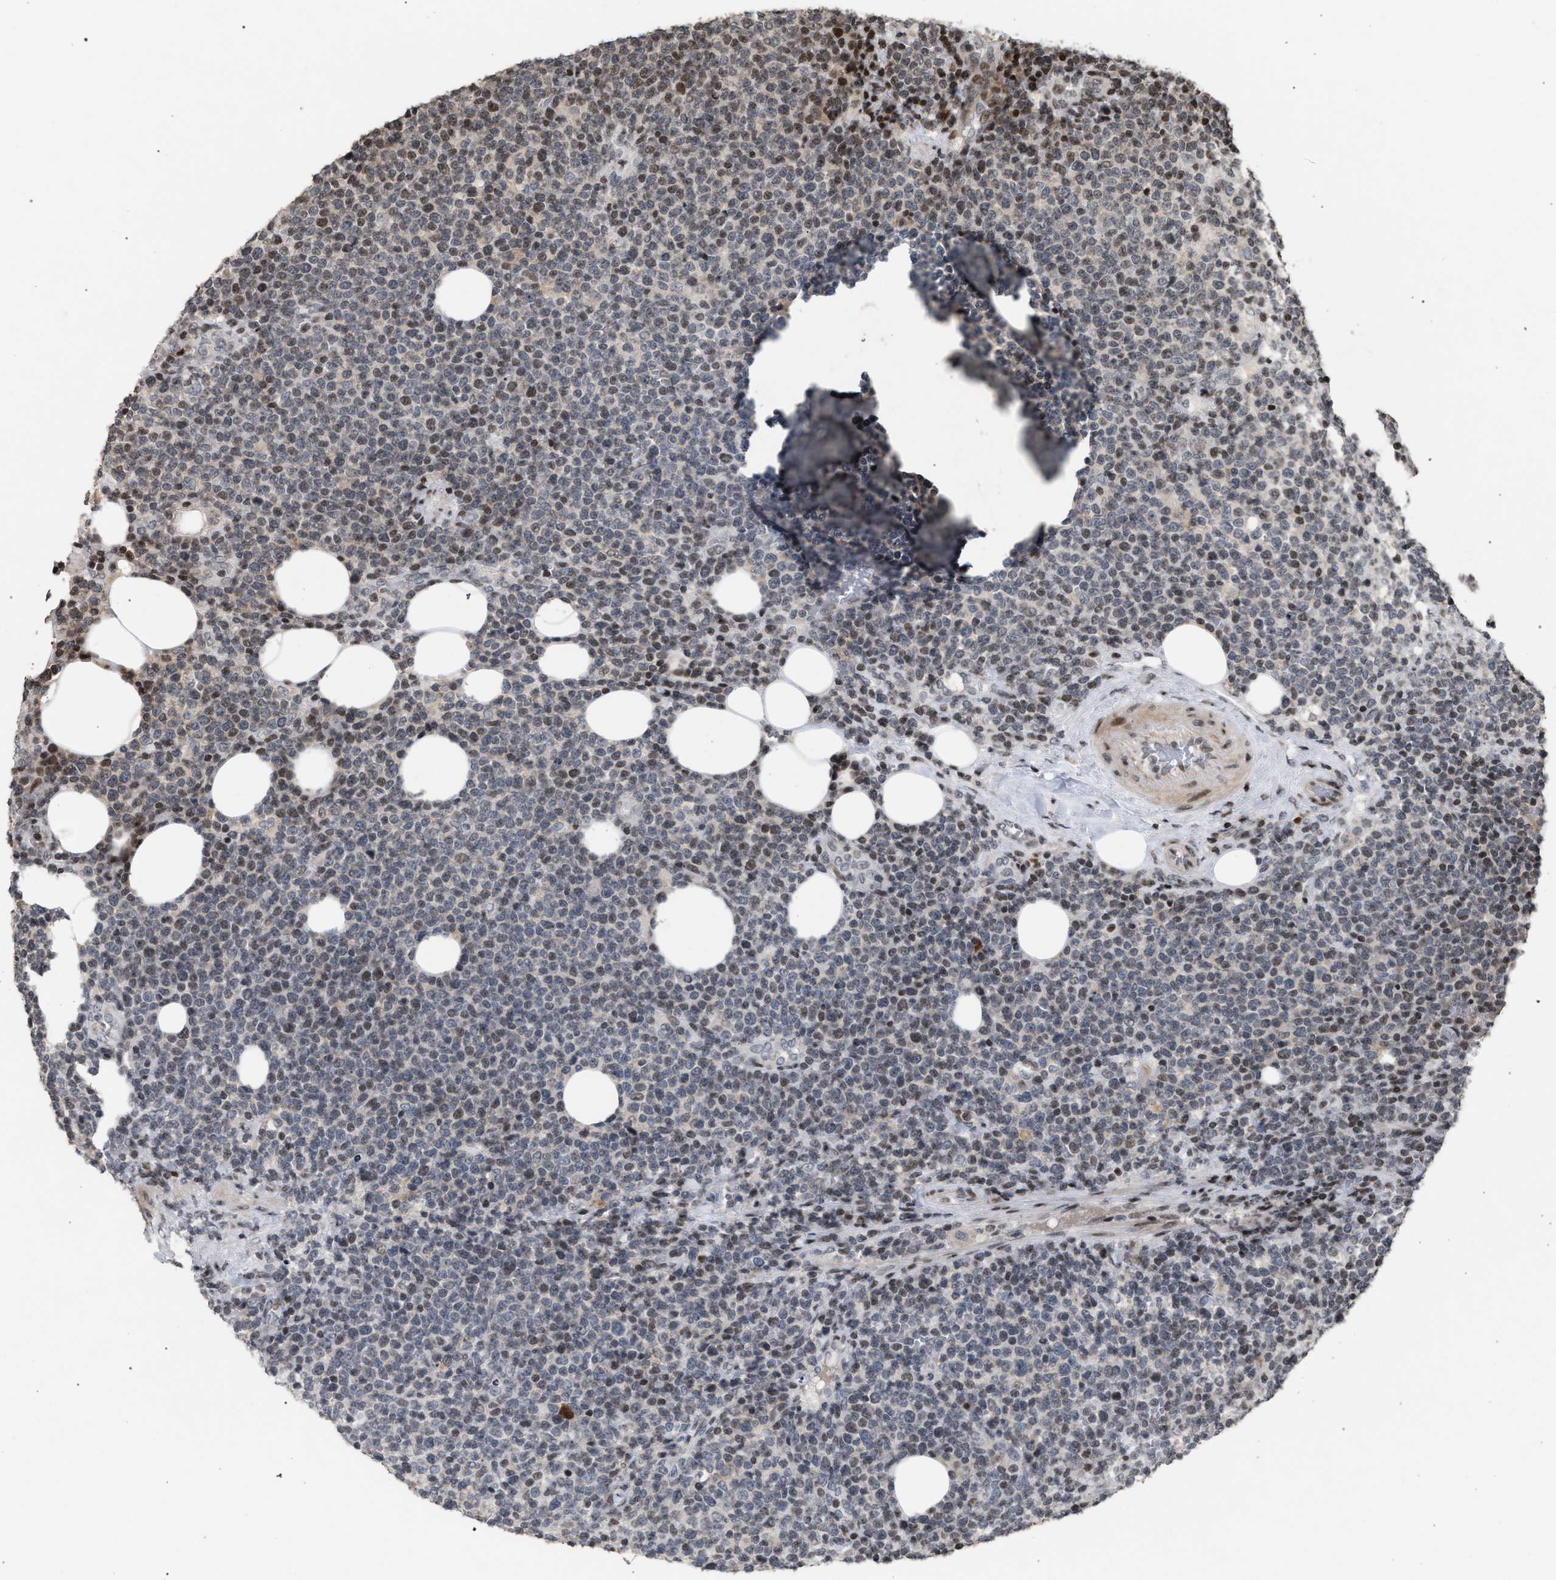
{"staining": {"intensity": "moderate", "quantity": "<25%", "location": "nuclear"}, "tissue": "lymphoma", "cell_type": "Tumor cells", "image_type": "cancer", "snomed": [{"axis": "morphology", "description": "Malignant lymphoma, non-Hodgkin's type, High grade"}, {"axis": "topography", "description": "Lymph node"}], "caption": "Malignant lymphoma, non-Hodgkin's type (high-grade) was stained to show a protein in brown. There is low levels of moderate nuclear staining in approximately <25% of tumor cells.", "gene": "FOXD3", "patient": {"sex": "male", "age": 61}}